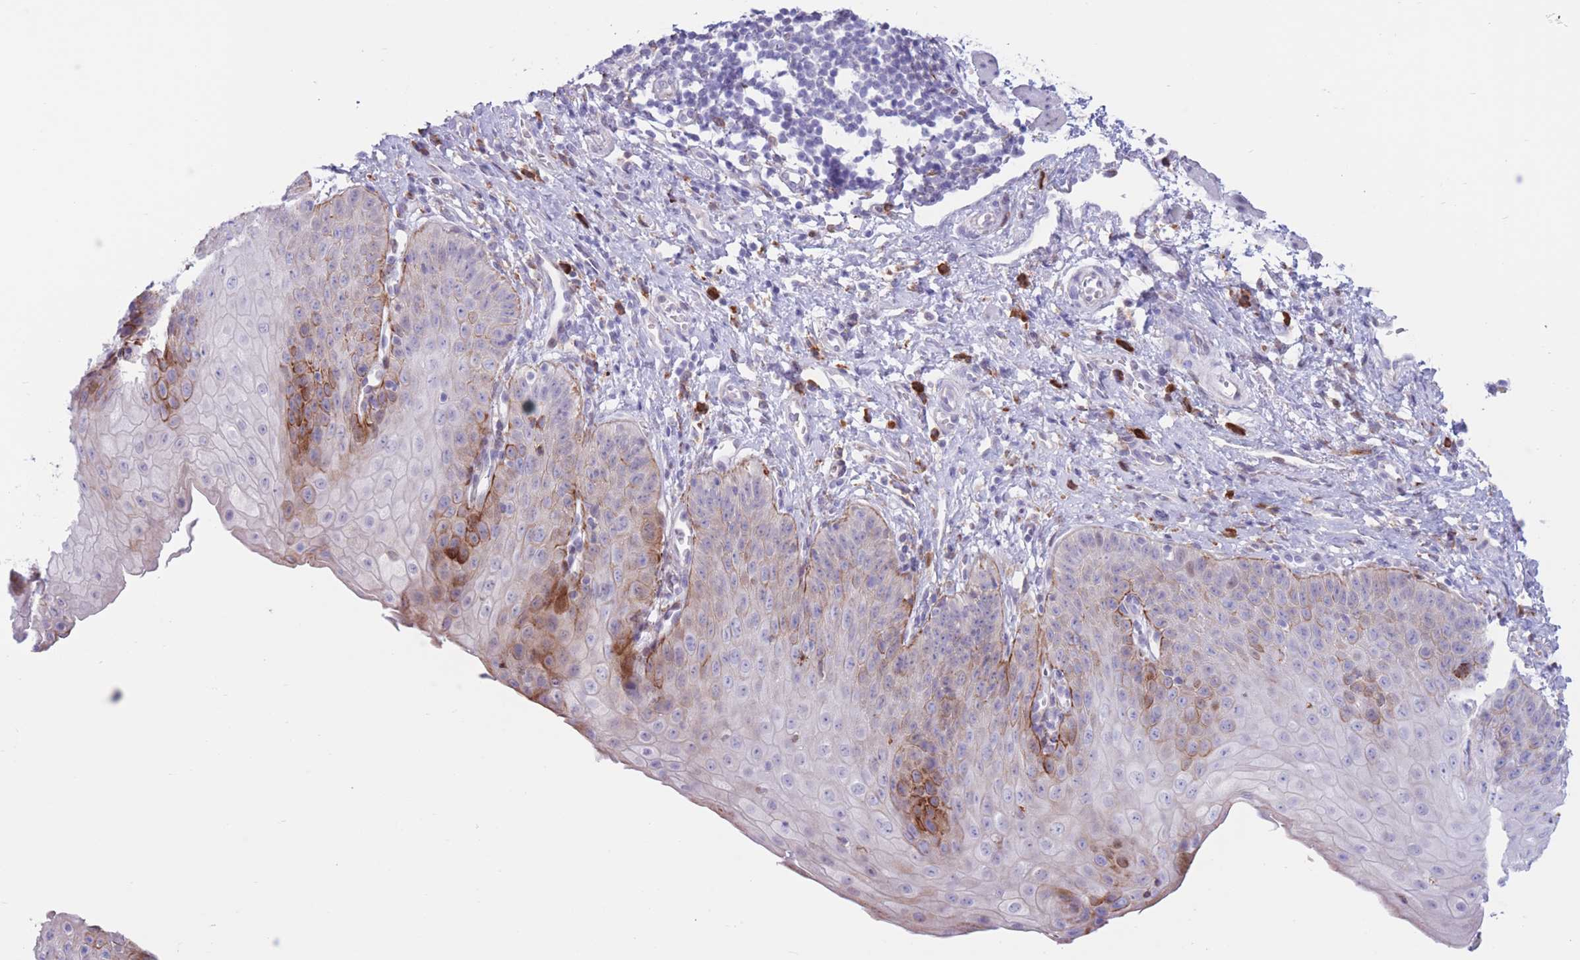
{"staining": {"intensity": "moderate", "quantity": "<25%", "location": "cytoplasmic/membranous"}, "tissue": "esophagus", "cell_type": "Squamous epithelial cells", "image_type": "normal", "snomed": [{"axis": "morphology", "description": "Normal tissue, NOS"}, {"axis": "topography", "description": "Esophagus"}], "caption": "Immunohistochemical staining of normal esophagus exhibits low levels of moderate cytoplasmic/membranous staining in approximately <25% of squamous epithelial cells.", "gene": "MYDGF", "patient": {"sex": "male", "age": 71}}